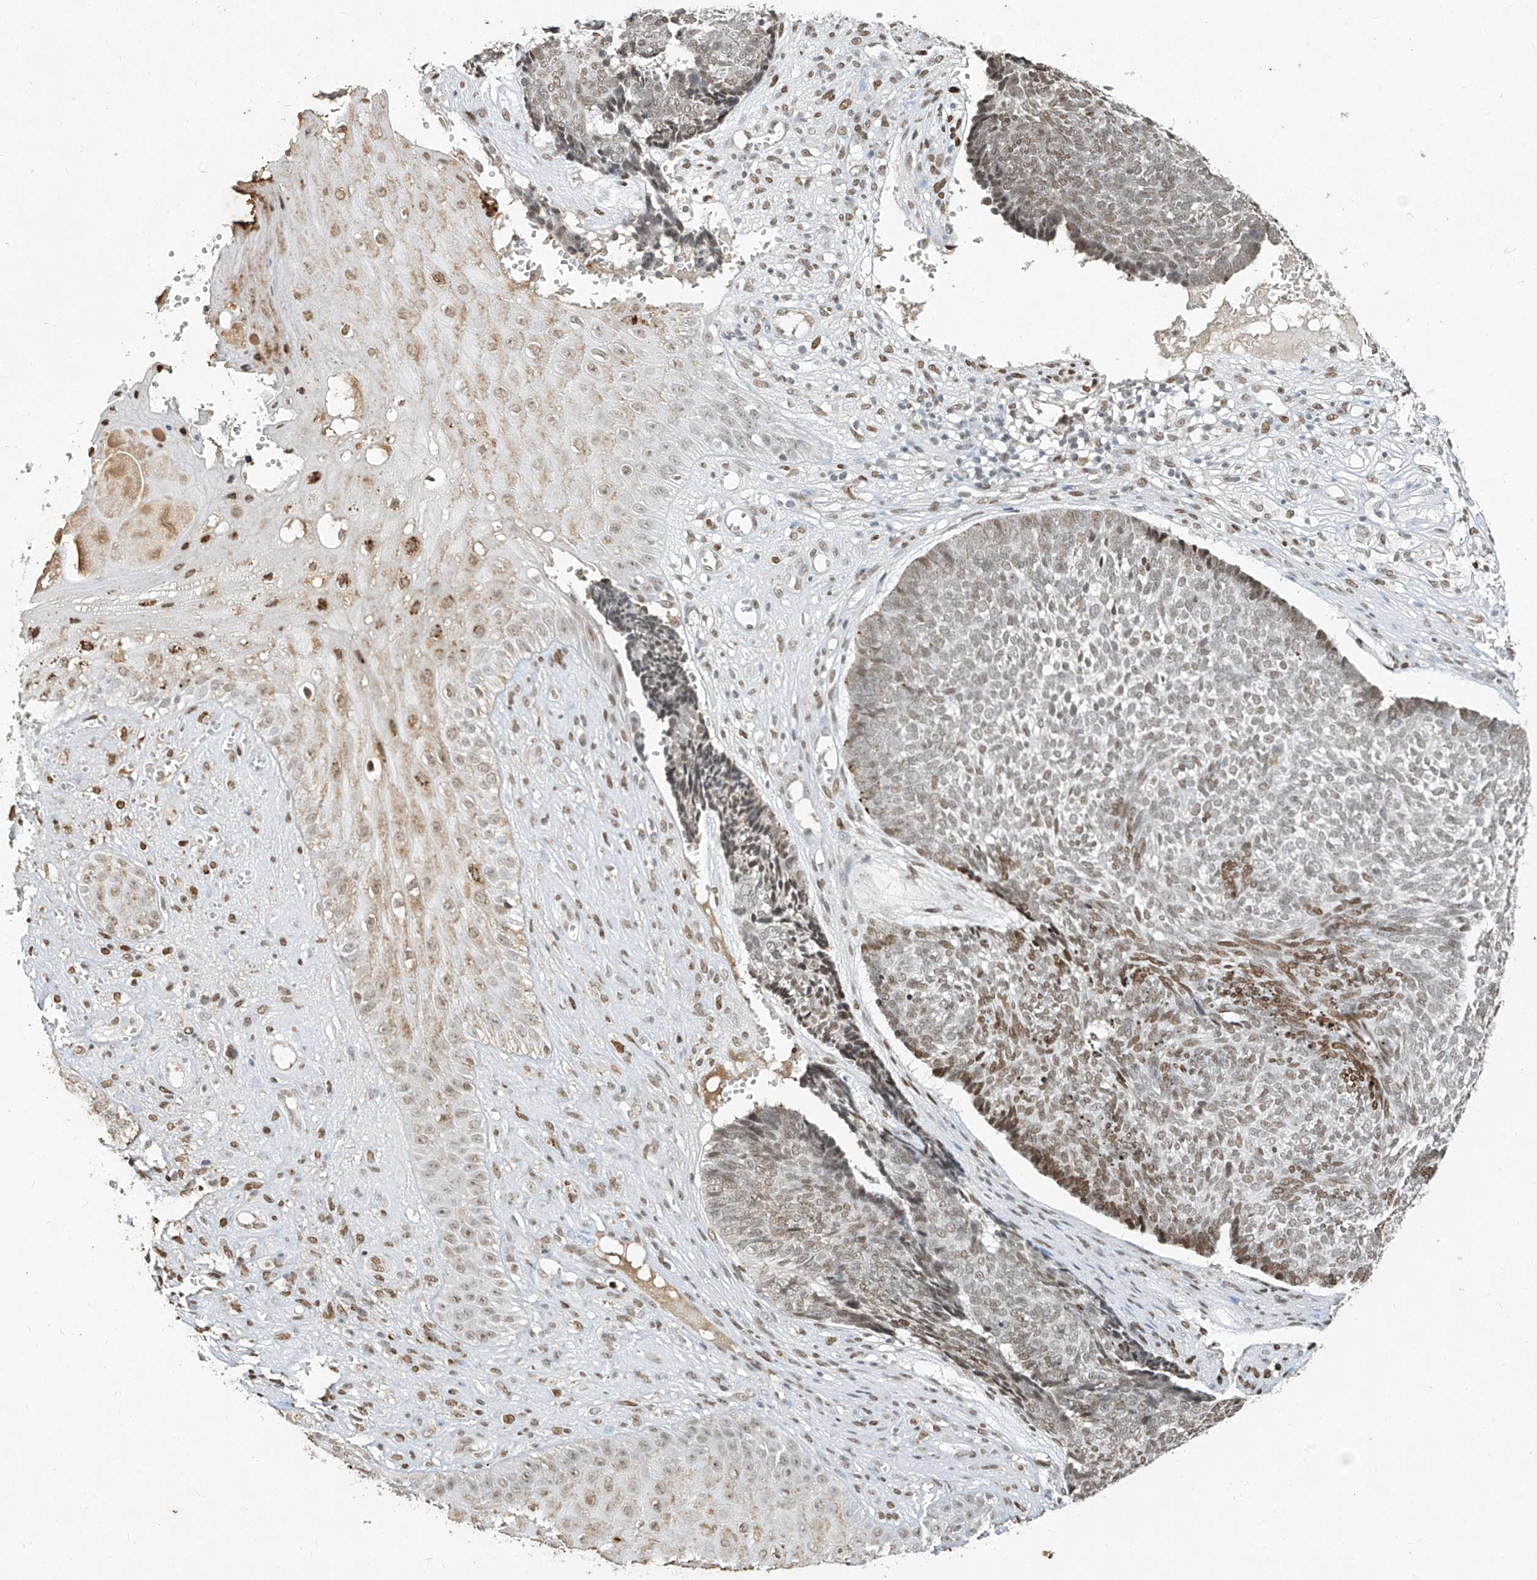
{"staining": {"intensity": "moderate", "quantity": "25%-75%", "location": "nuclear"}, "tissue": "skin cancer", "cell_type": "Tumor cells", "image_type": "cancer", "snomed": [{"axis": "morphology", "description": "Basal cell carcinoma"}, {"axis": "topography", "description": "Skin"}], "caption": "Basal cell carcinoma (skin) tissue reveals moderate nuclear staining in about 25%-75% of tumor cells", "gene": "ATRIP", "patient": {"sex": "male", "age": 84}}